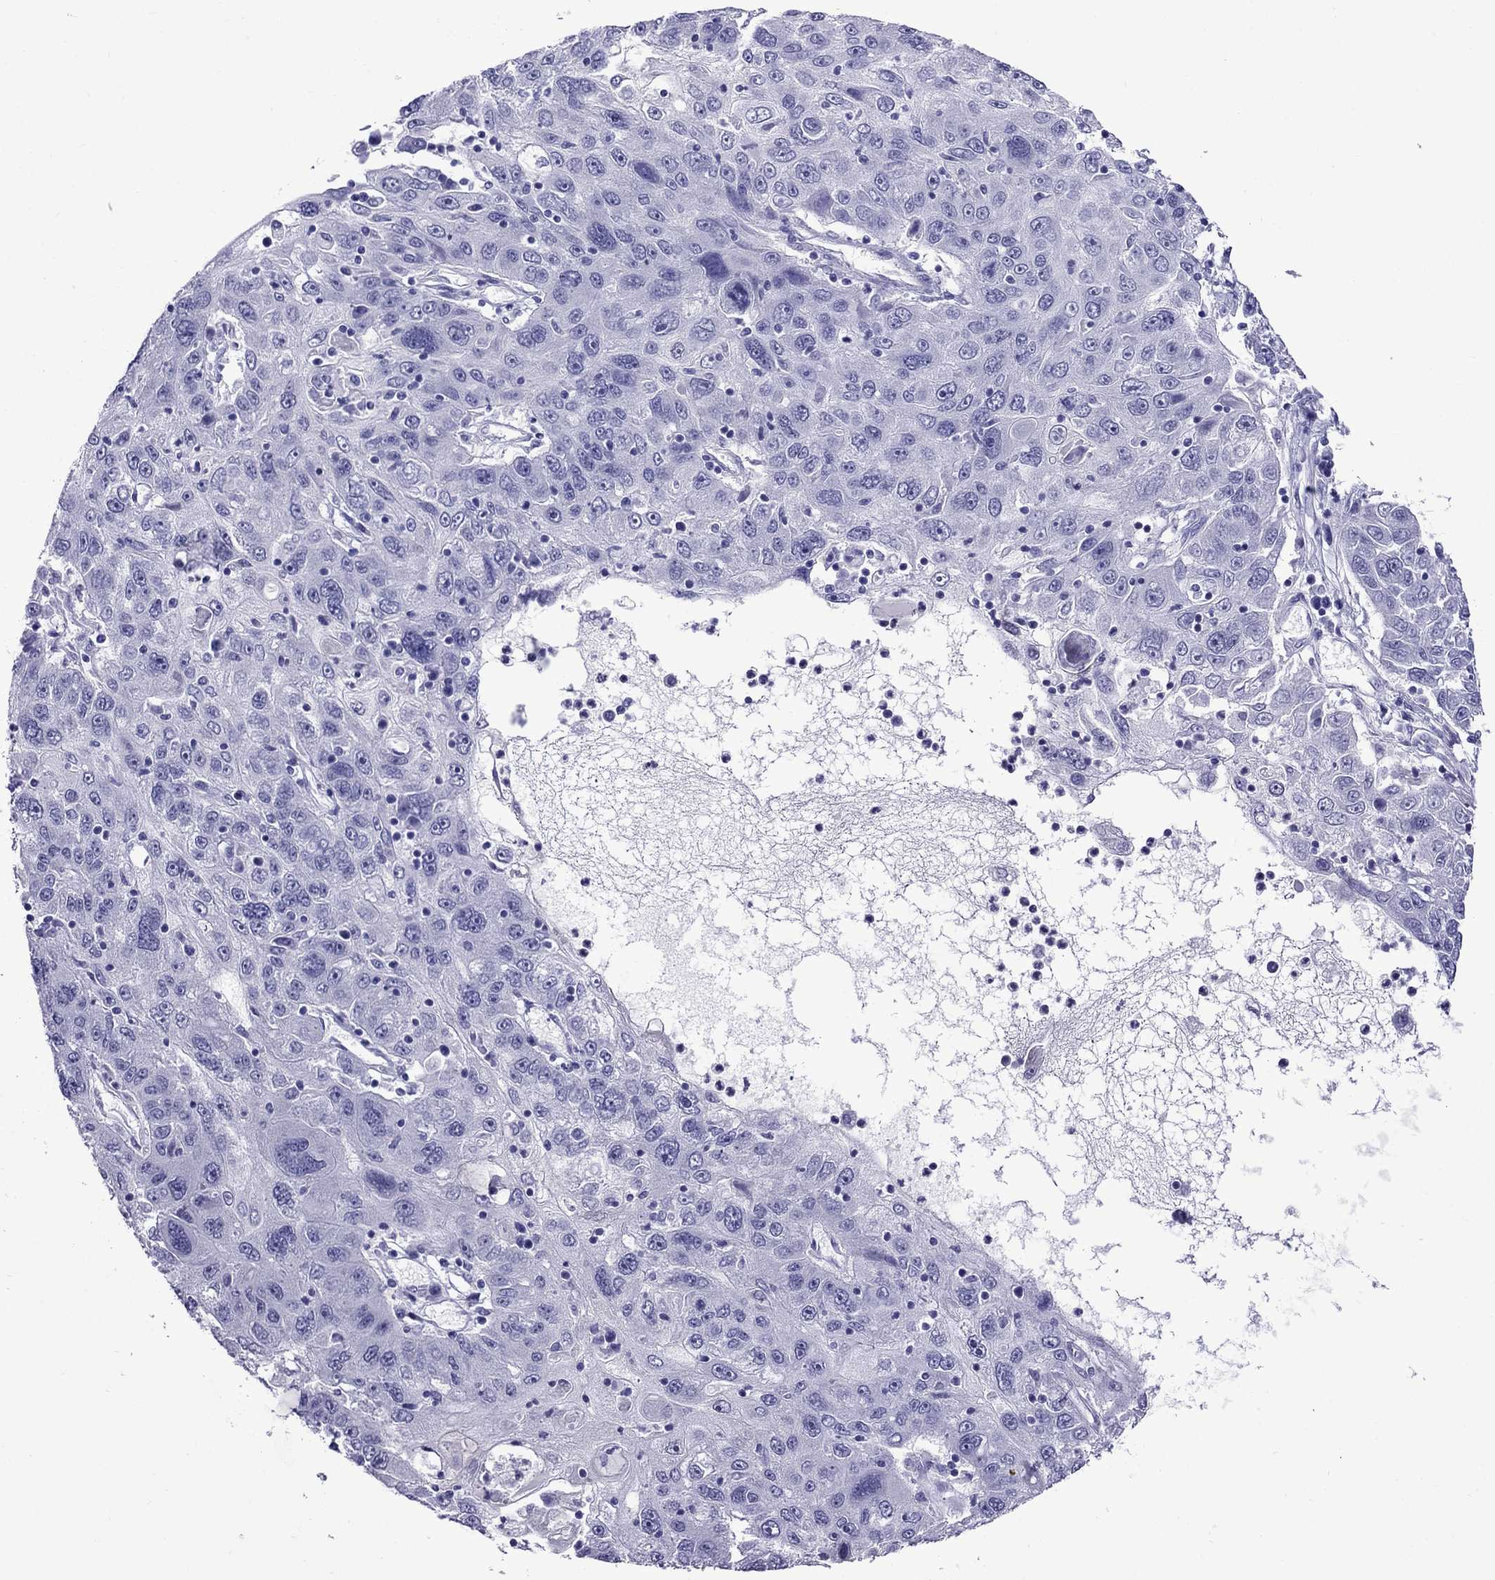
{"staining": {"intensity": "negative", "quantity": "none", "location": "none"}, "tissue": "stomach cancer", "cell_type": "Tumor cells", "image_type": "cancer", "snomed": [{"axis": "morphology", "description": "Adenocarcinoma, NOS"}, {"axis": "topography", "description": "Stomach"}], "caption": "High magnification brightfield microscopy of stomach adenocarcinoma stained with DAB (brown) and counterstained with hematoxylin (blue): tumor cells show no significant staining.", "gene": "CRYBA1", "patient": {"sex": "male", "age": 56}}